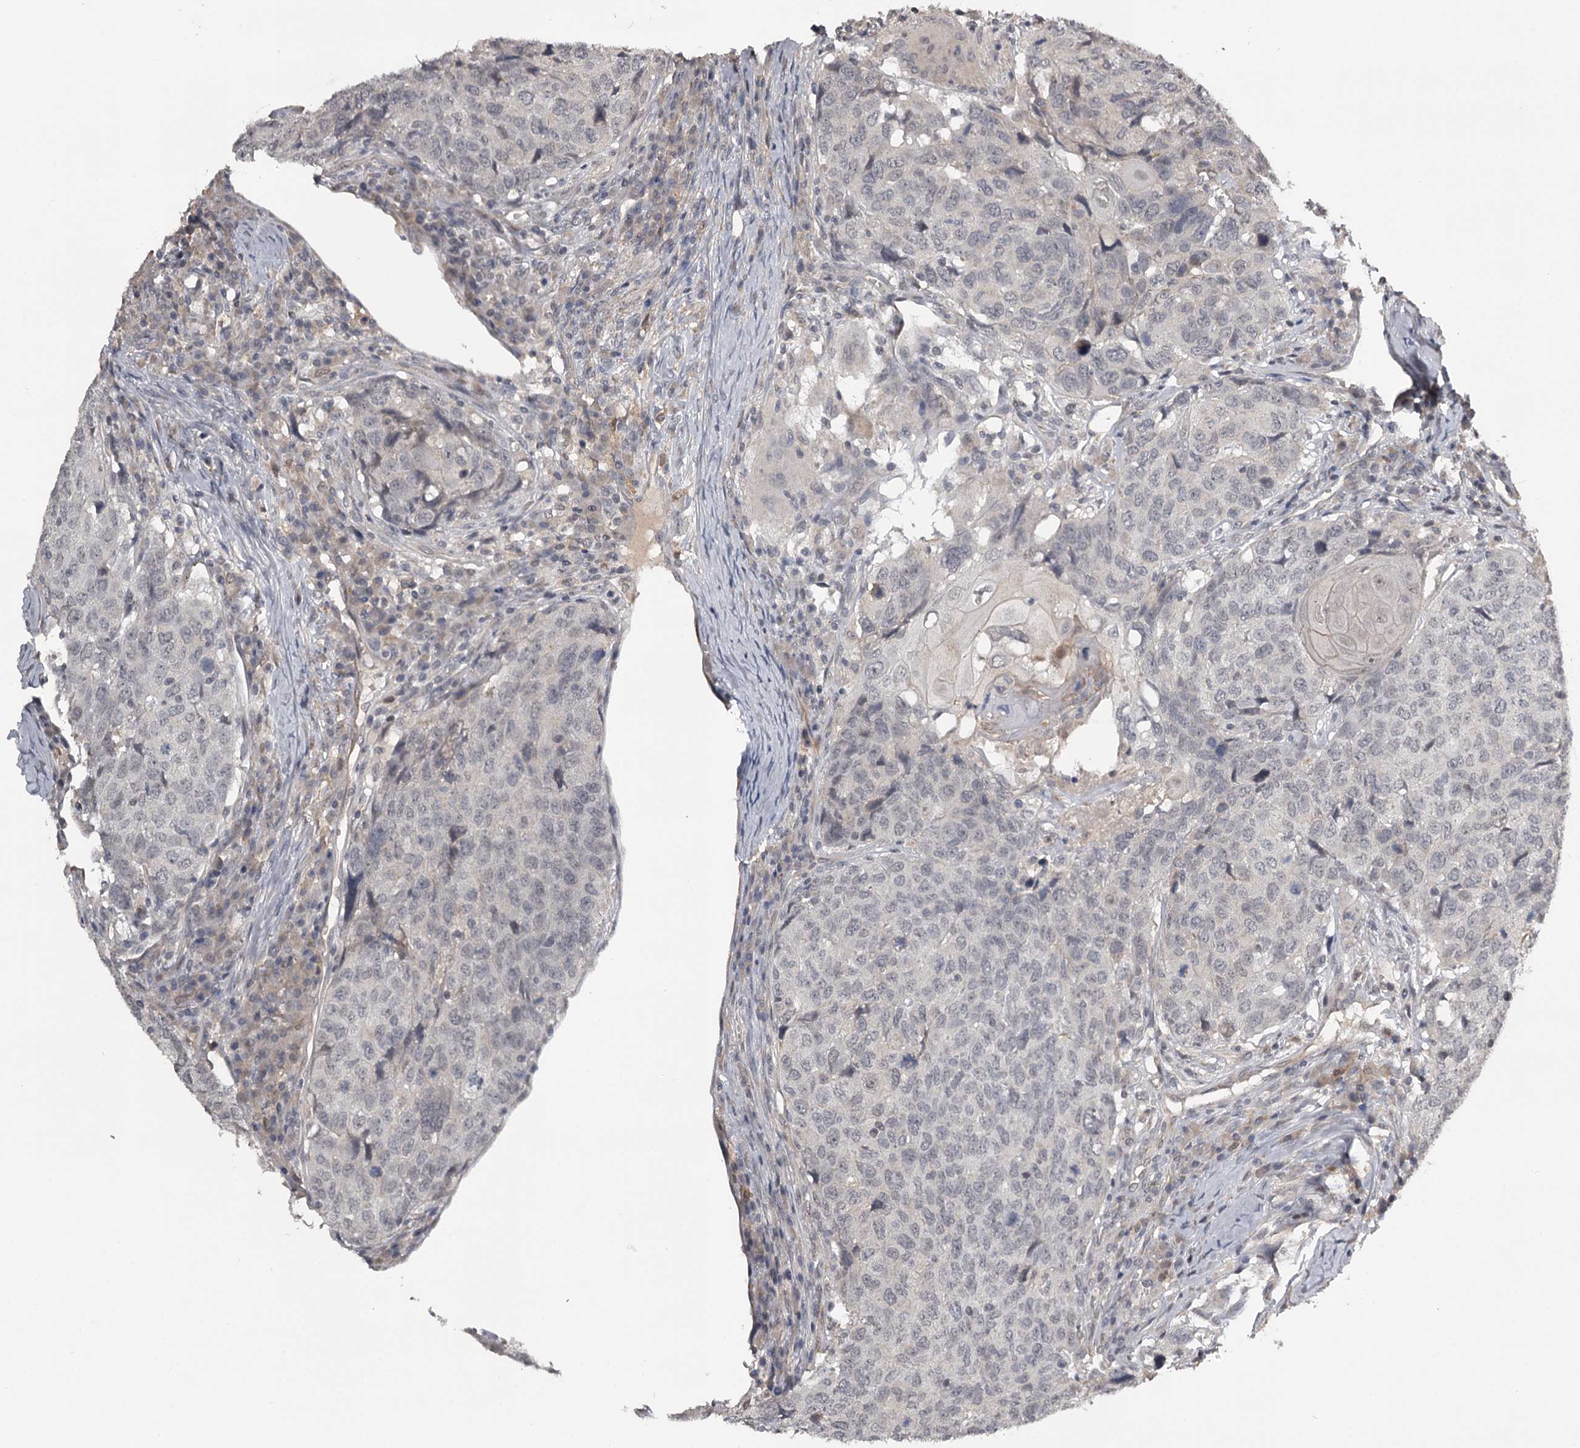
{"staining": {"intensity": "negative", "quantity": "none", "location": "none"}, "tissue": "head and neck cancer", "cell_type": "Tumor cells", "image_type": "cancer", "snomed": [{"axis": "morphology", "description": "Squamous cell carcinoma, NOS"}, {"axis": "topography", "description": "Head-Neck"}], "caption": "Immunohistochemical staining of head and neck cancer displays no significant expression in tumor cells.", "gene": "CWF19L2", "patient": {"sex": "male", "age": 66}}